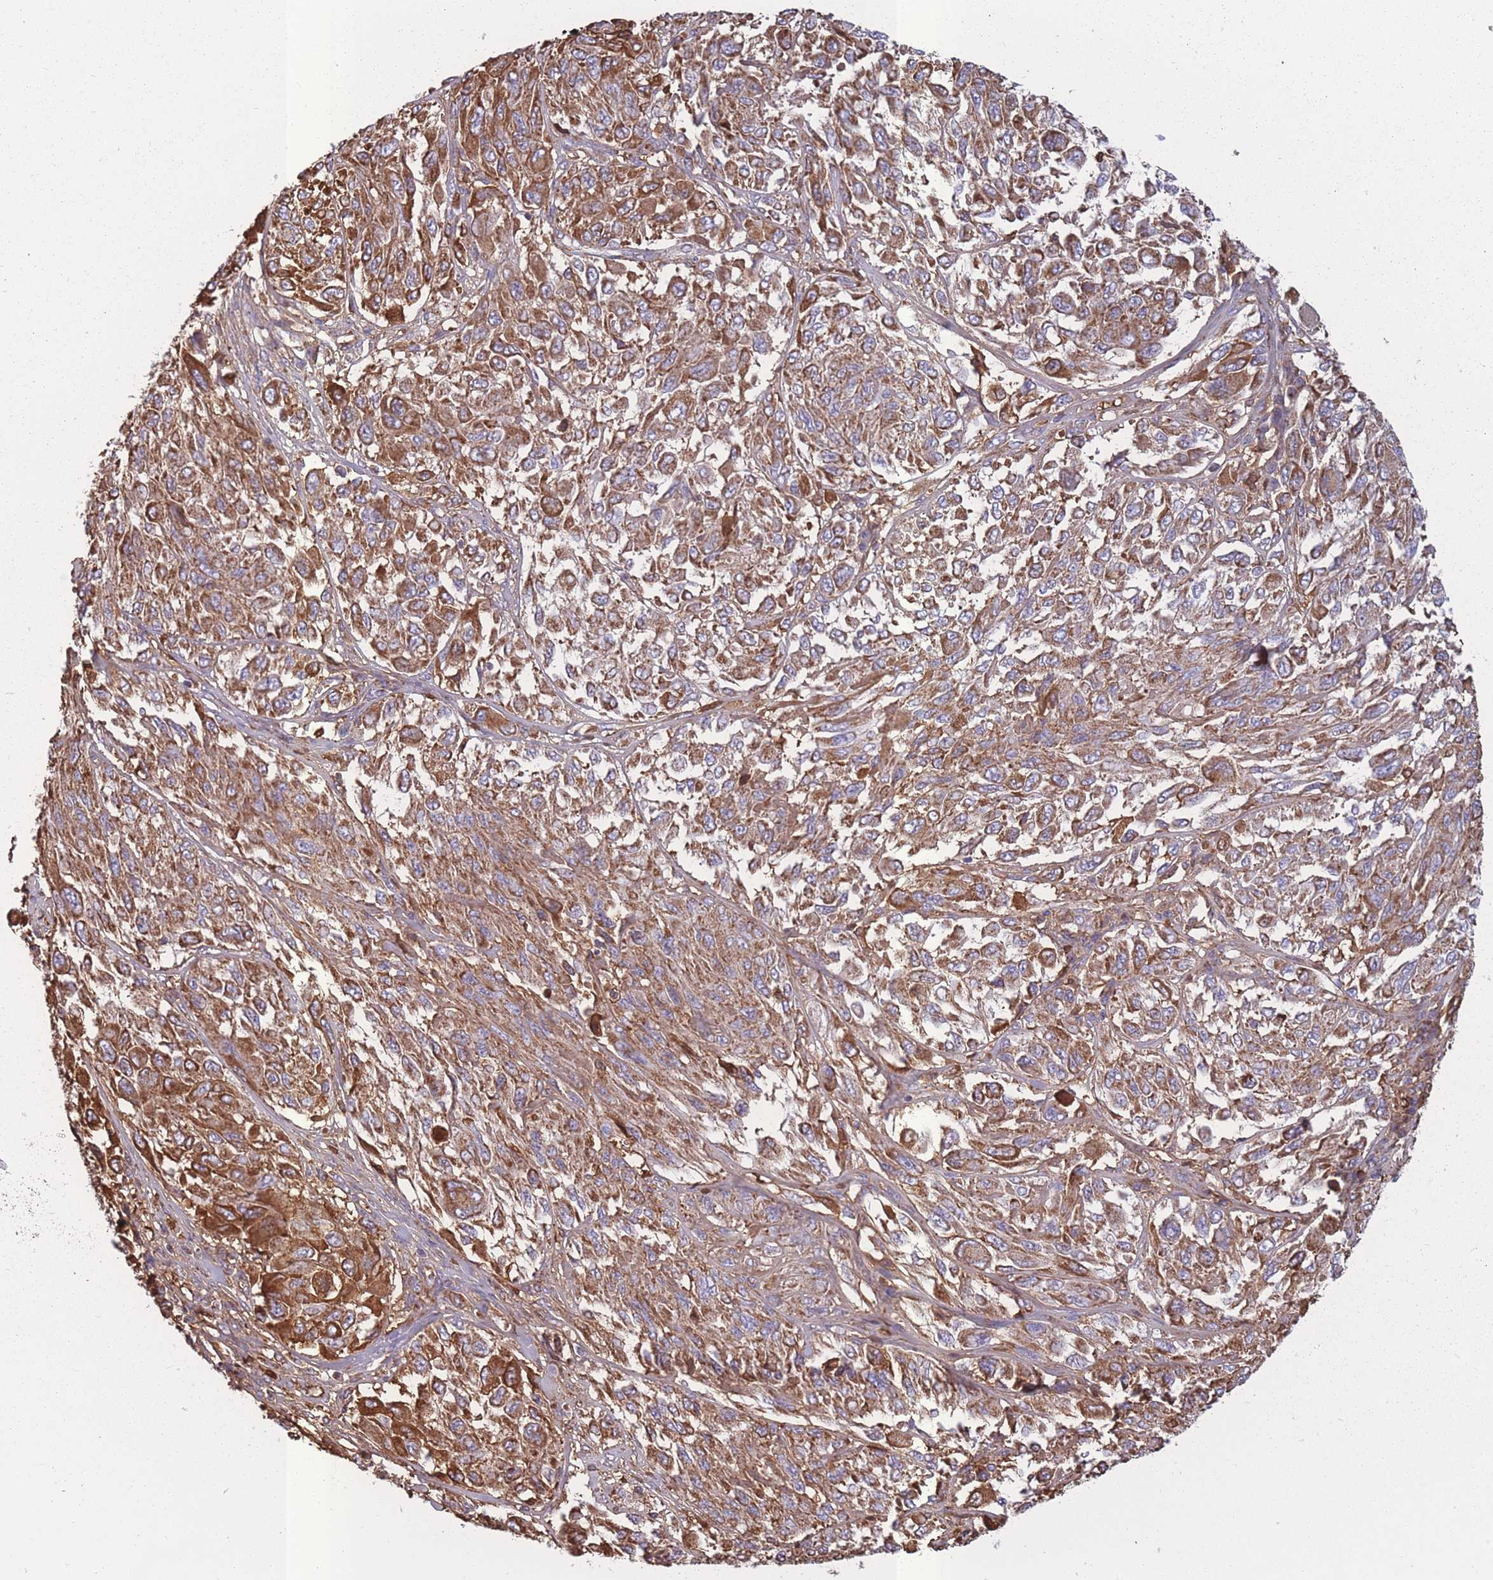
{"staining": {"intensity": "strong", "quantity": ">75%", "location": "cytoplasmic/membranous"}, "tissue": "melanoma", "cell_type": "Tumor cells", "image_type": "cancer", "snomed": [{"axis": "morphology", "description": "Malignant melanoma, NOS"}, {"axis": "topography", "description": "Skin"}], "caption": "Strong cytoplasmic/membranous expression for a protein is present in about >75% of tumor cells of melanoma using immunohistochemistry (IHC).", "gene": "KAT2A", "patient": {"sex": "female", "age": 91}}